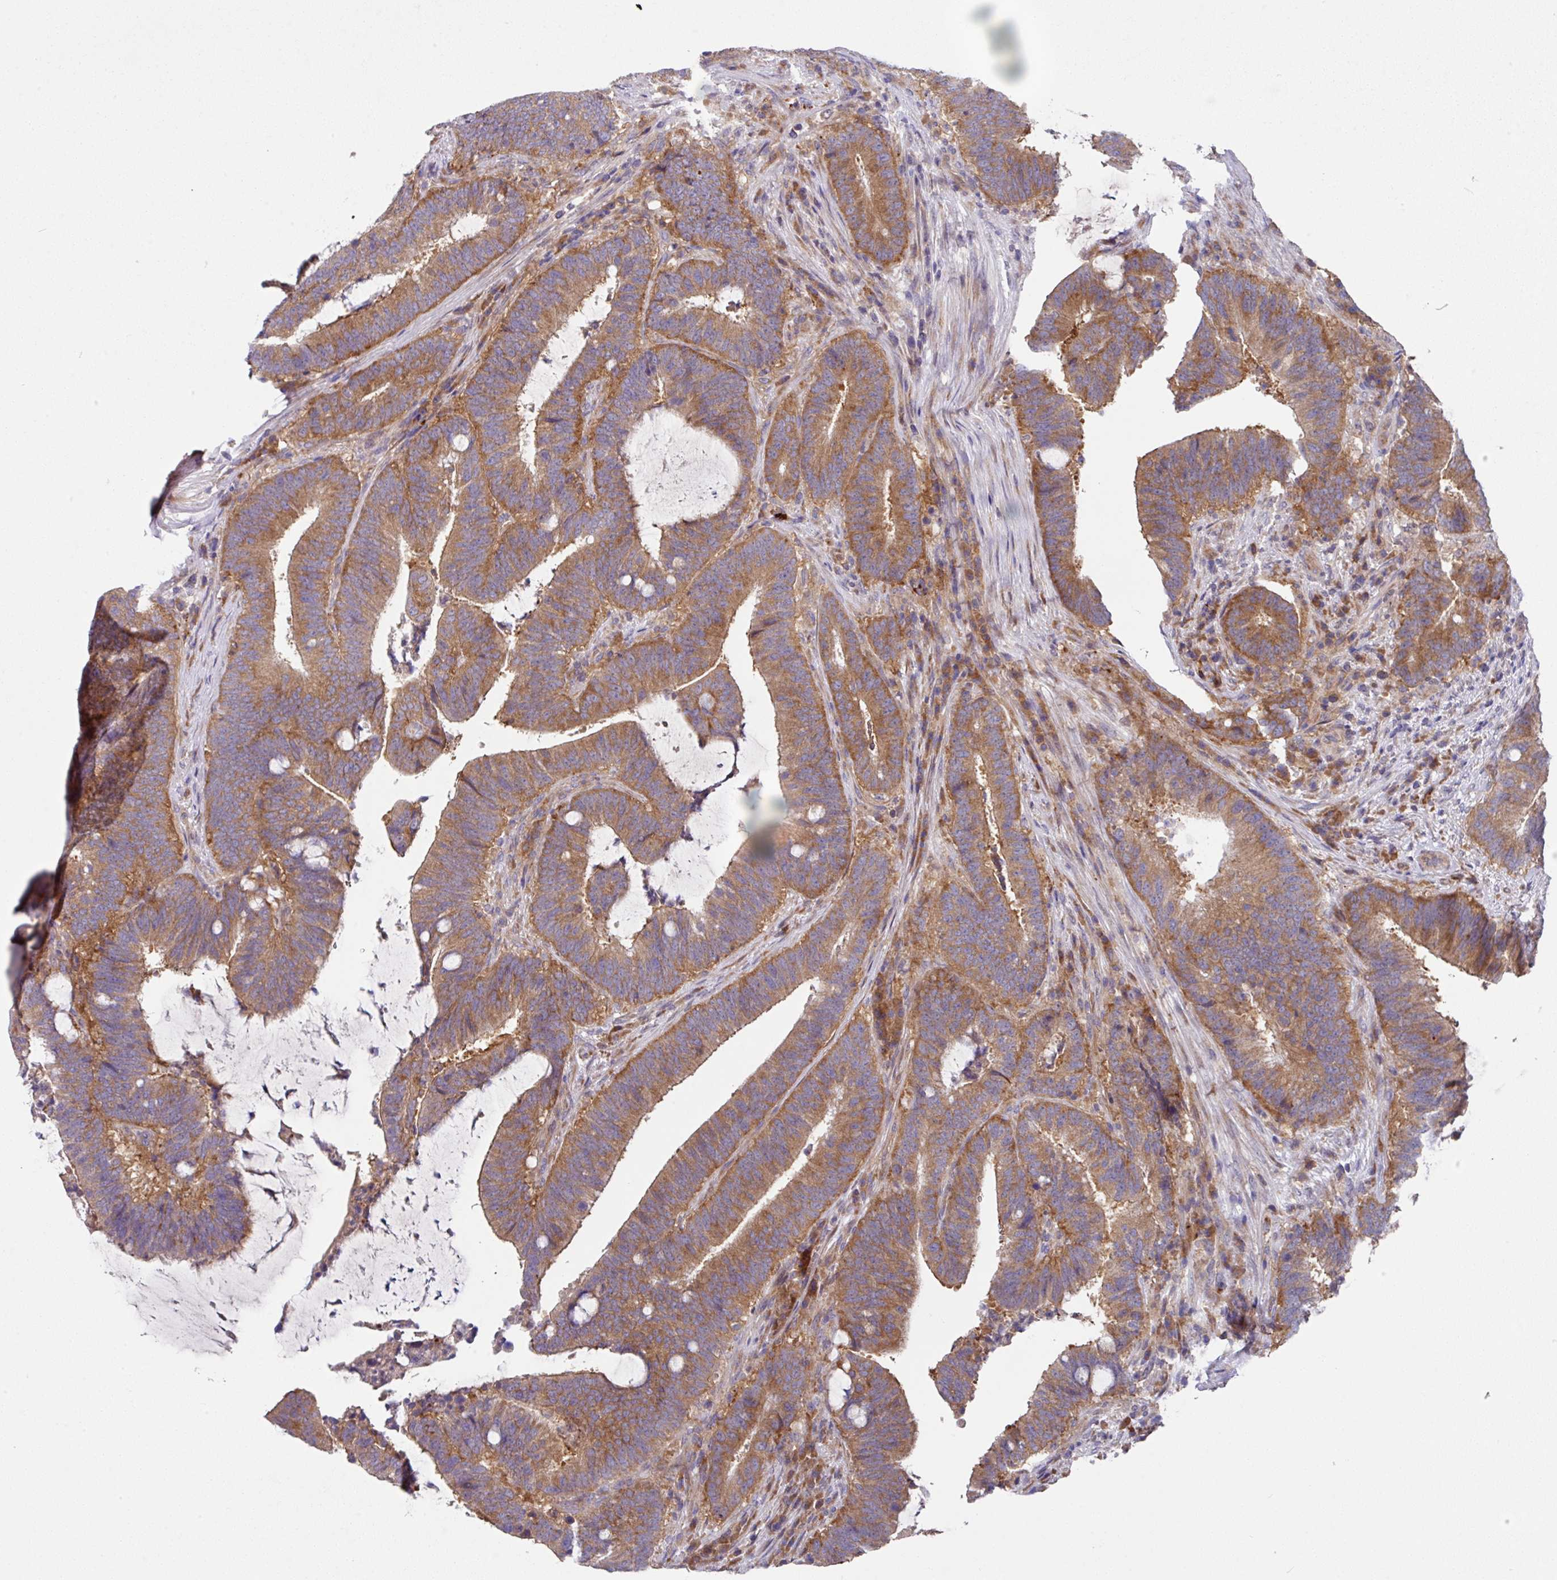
{"staining": {"intensity": "moderate", "quantity": ">75%", "location": "cytoplasmic/membranous"}, "tissue": "colorectal cancer", "cell_type": "Tumor cells", "image_type": "cancer", "snomed": [{"axis": "morphology", "description": "Adenocarcinoma, NOS"}, {"axis": "topography", "description": "Colon"}], "caption": "Adenocarcinoma (colorectal) stained for a protein reveals moderate cytoplasmic/membranous positivity in tumor cells.", "gene": "EIF4B", "patient": {"sex": "female", "age": 43}}